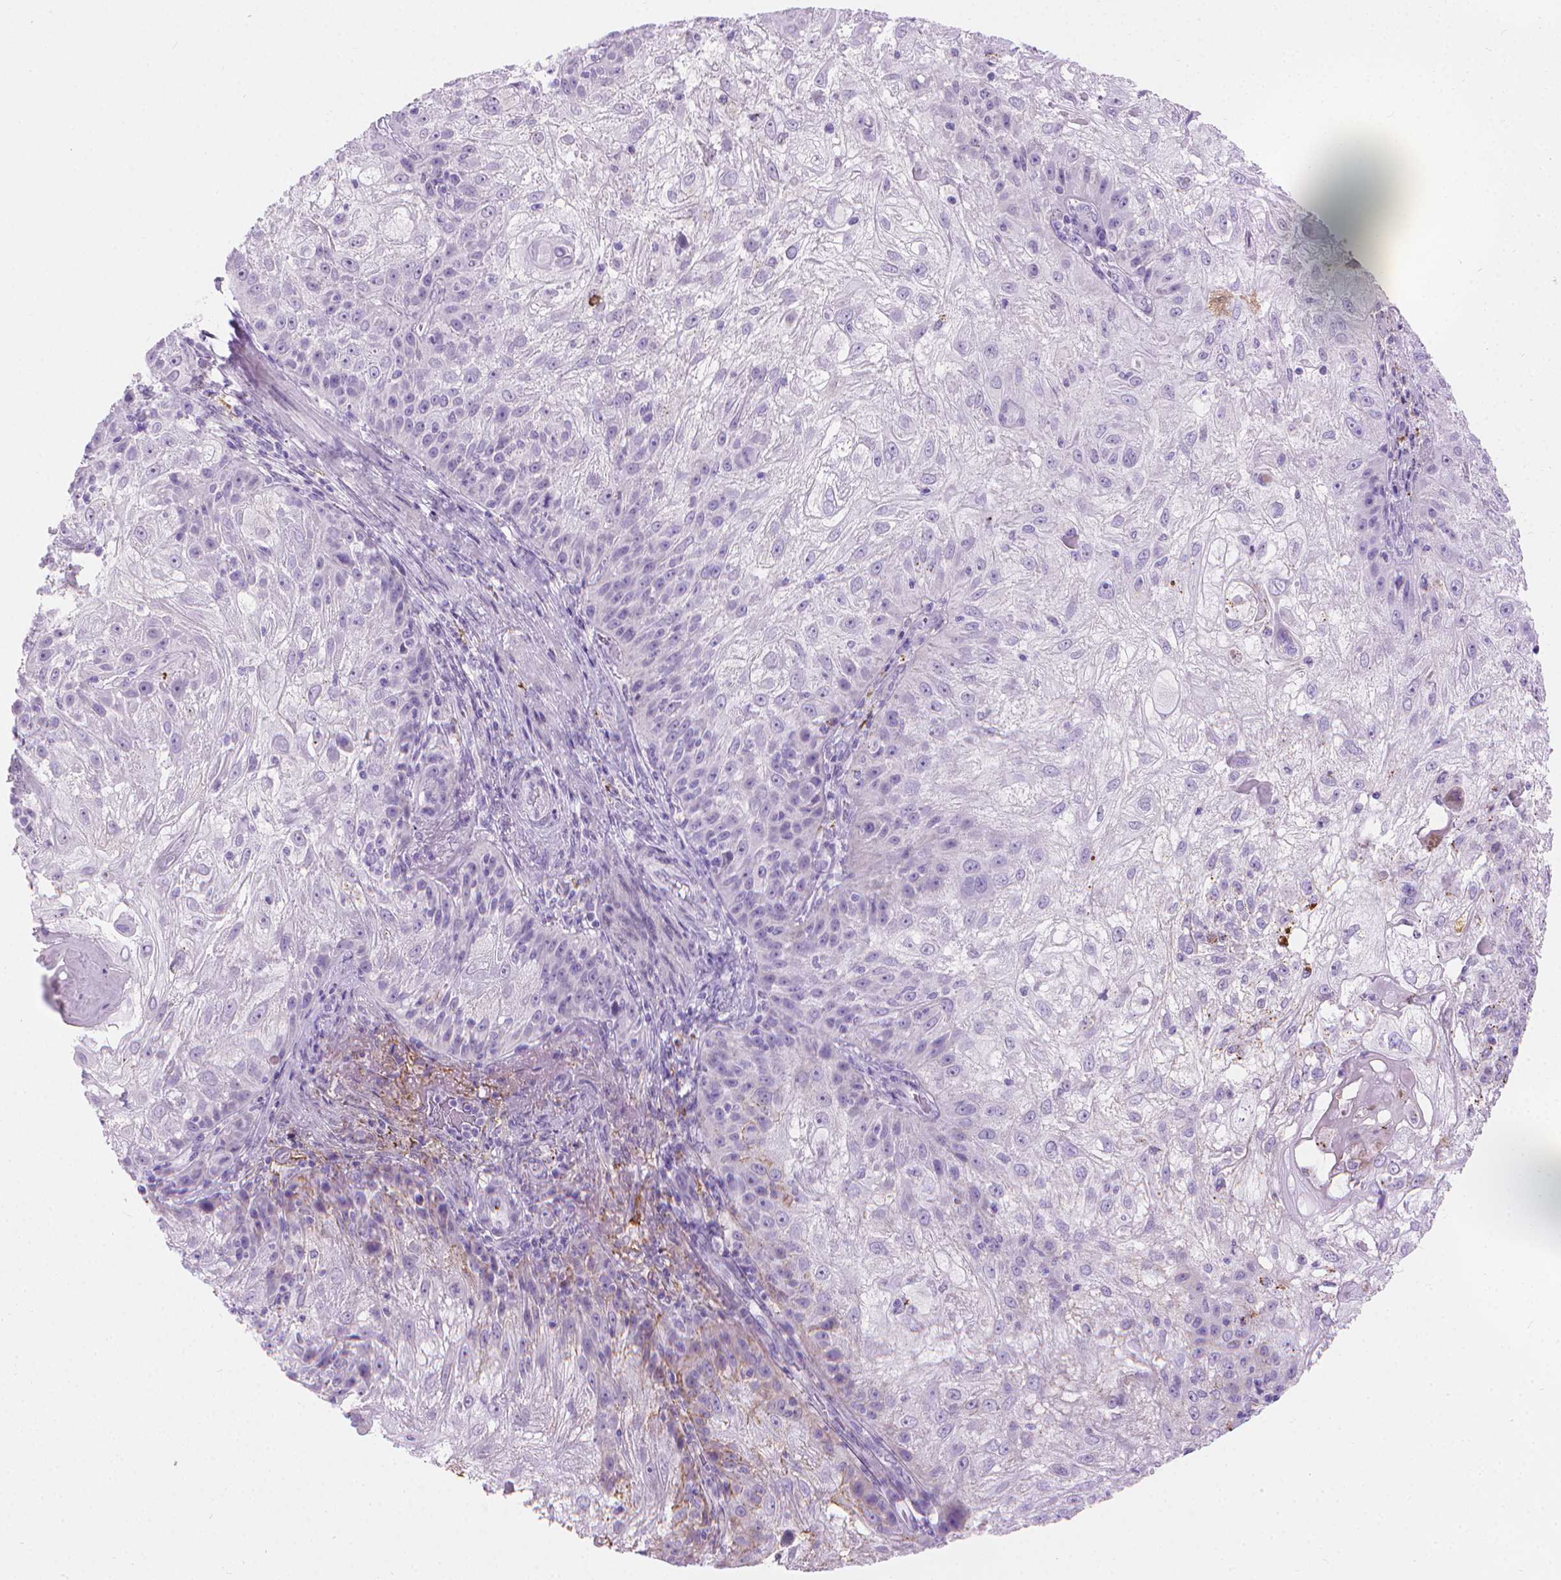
{"staining": {"intensity": "negative", "quantity": "none", "location": "none"}, "tissue": "skin cancer", "cell_type": "Tumor cells", "image_type": "cancer", "snomed": [{"axis": "morphology", "description": "Normal tissue, NOS"}, {"axis": "morphology", "description": "Squamous cell carcinoma, NOS"}, {"axis": "topography", "description": "Skin"}], "caption": "Human skin cancer (squamous cell carcinoma) stained for a protein using IHC shows no staining in tumor cells.", "gene": "CFAP52", "patient": {"sex": "female", "age": 83}}